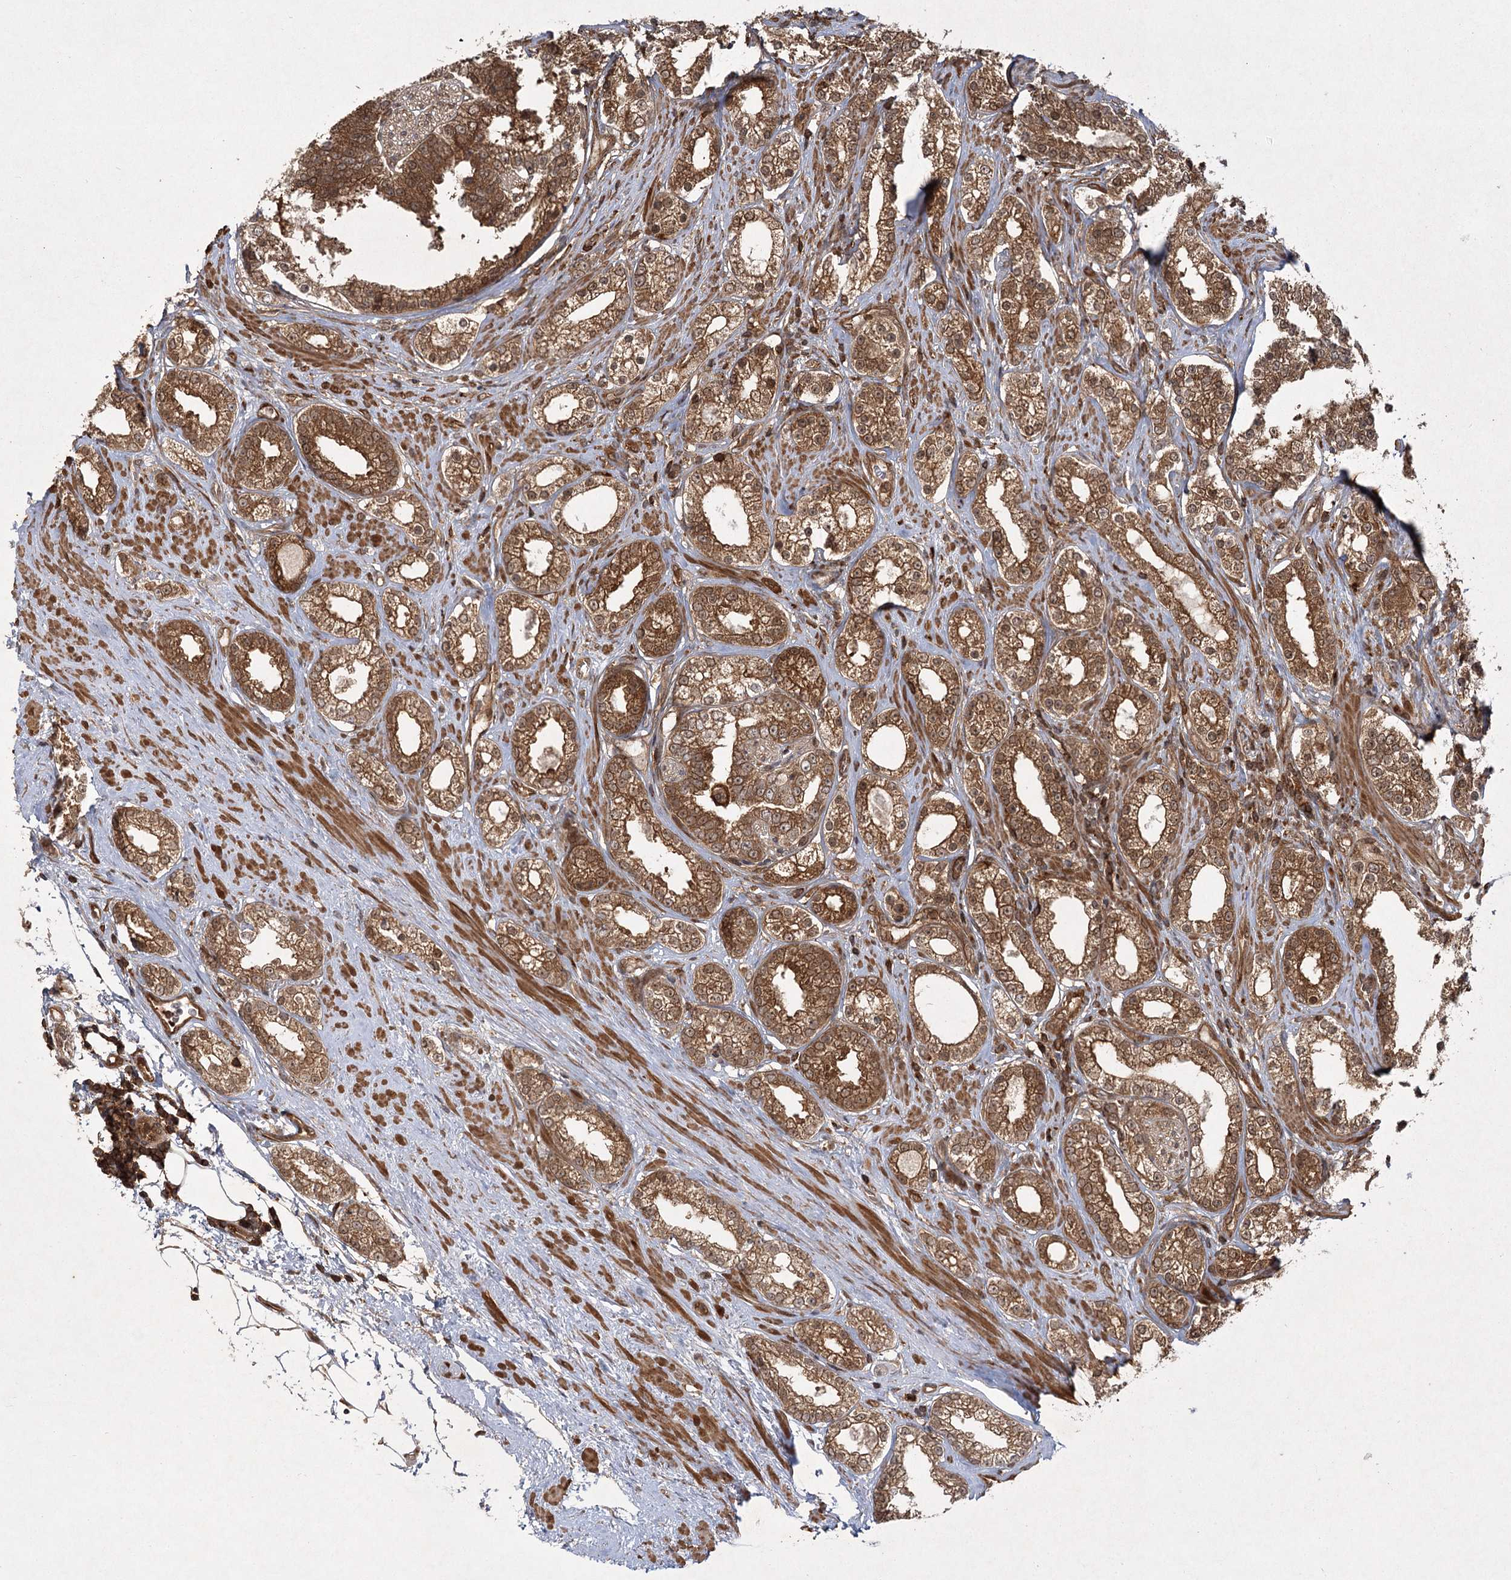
{"staining": {"intensity": "moderate", "quantity": ">75%", "location": "cytoplasmic/membranous,nuclear"}, "tissue": "prostate cancer", "cell_type": "Tumor cells", "image_type": "cancer", "snomed": [{"axis": "morphology", "description": "Normal tissue, NOS"}, {"axis": "morphology", "description": "Adenocarcinoma, High grade"}, {"axis": "topography", "description": "Prostate"}], "caption": "Prostate cancer (high-grade adenocarcinoma) was stained to show a protein in brown. There is medium levels of moderate cytoplasmic/membranous and nuclear staining in approximately >75% of tumor cells.", "gene": "MDFIC", "patient": {"sex": "male", "age": 83}}